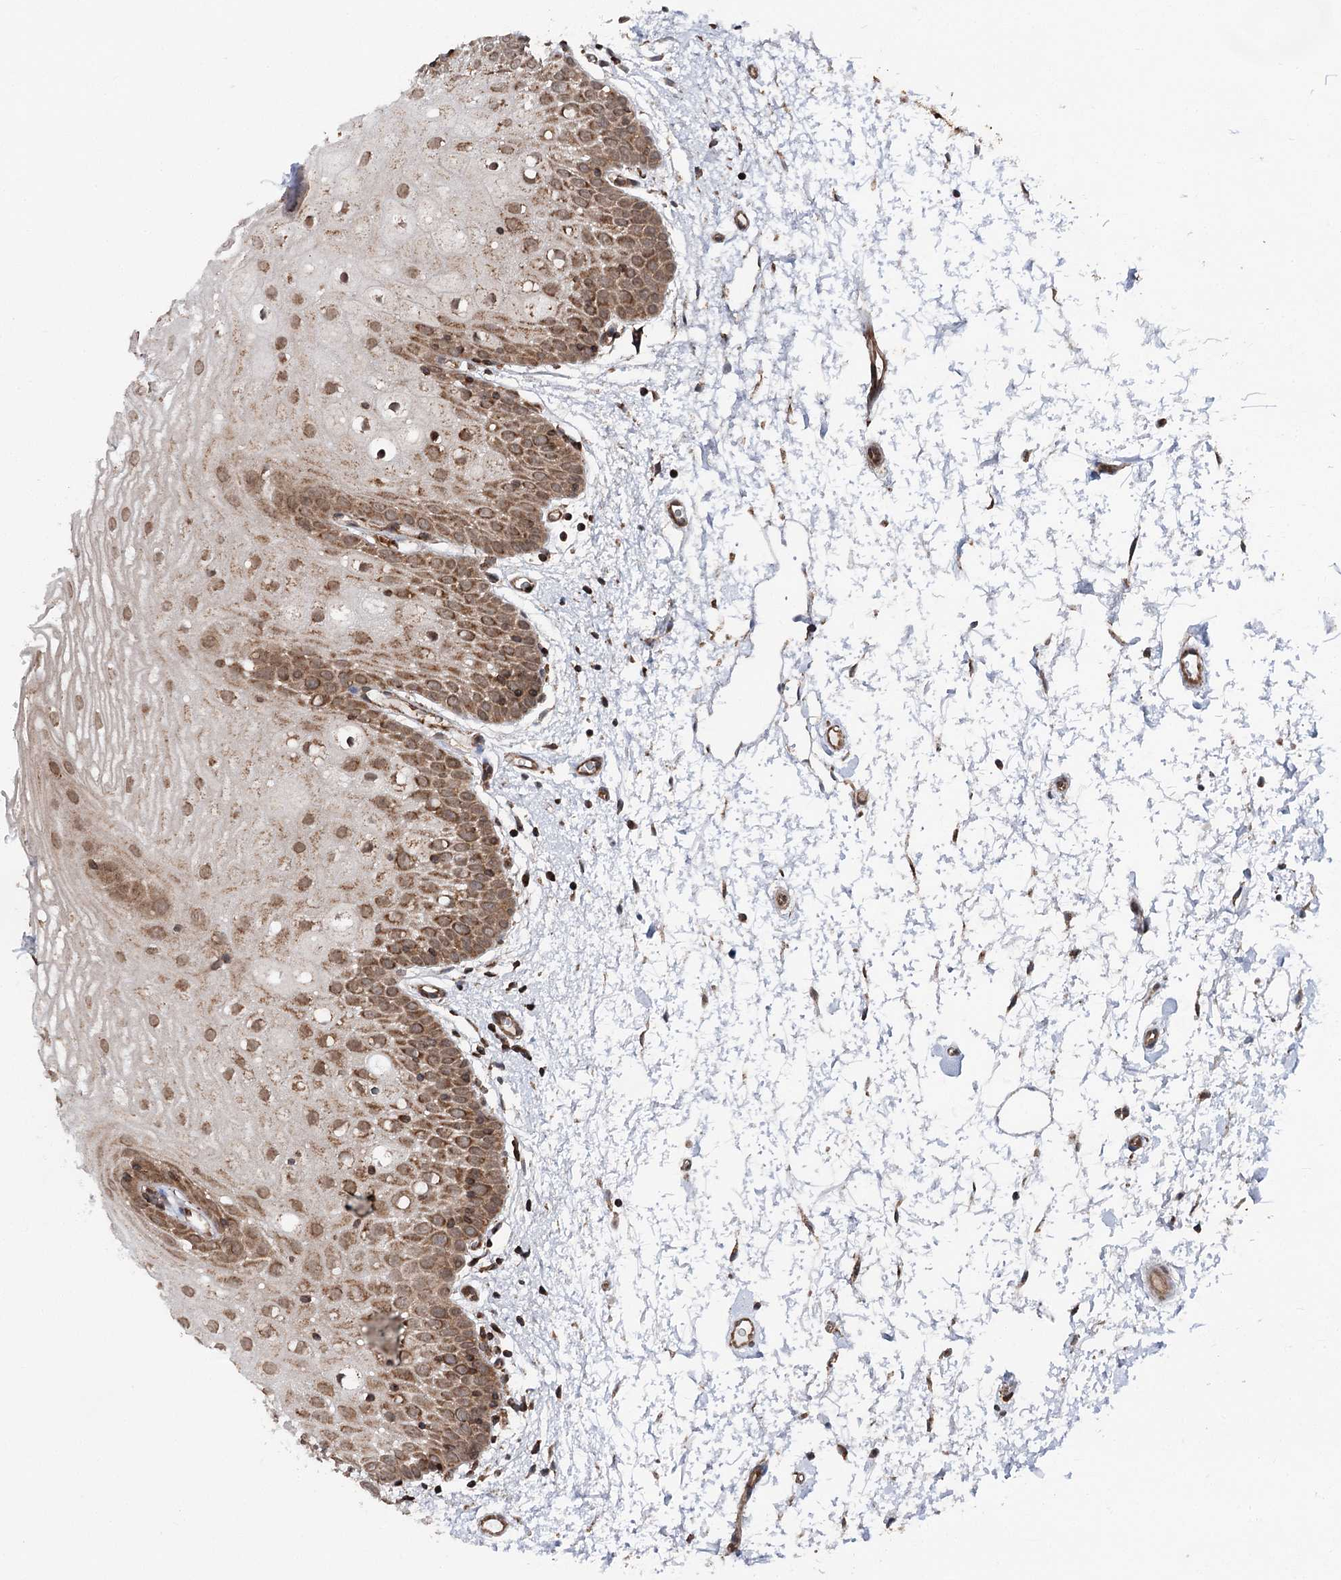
{"staining": {"intensity": "moderate", "quantity": "25%-75%", "location": "cytoplasmic/membranous"}, "tissue": "oral mucosa", "cell_type": "Squamous epithelial cells", "image_type": "normal", "snomed": [{"axis": "morphology", "description": "Normal tissue, NOS"}, {"axis": "topography", "description": "Oral tissue"}, {"axis": "topography", "description": "Tounge, NOS"}], "caption": "Squamous epithelial cells show moderate cytoplasmic/membranous expression in approximately 25%-75% of cells in benign oral mucosa. The protein of interest is shown in brown color, while the nuclei are stained blue.", "gene": "FGFR1OP2", "patient": {"sex": "female", "age": 73}}